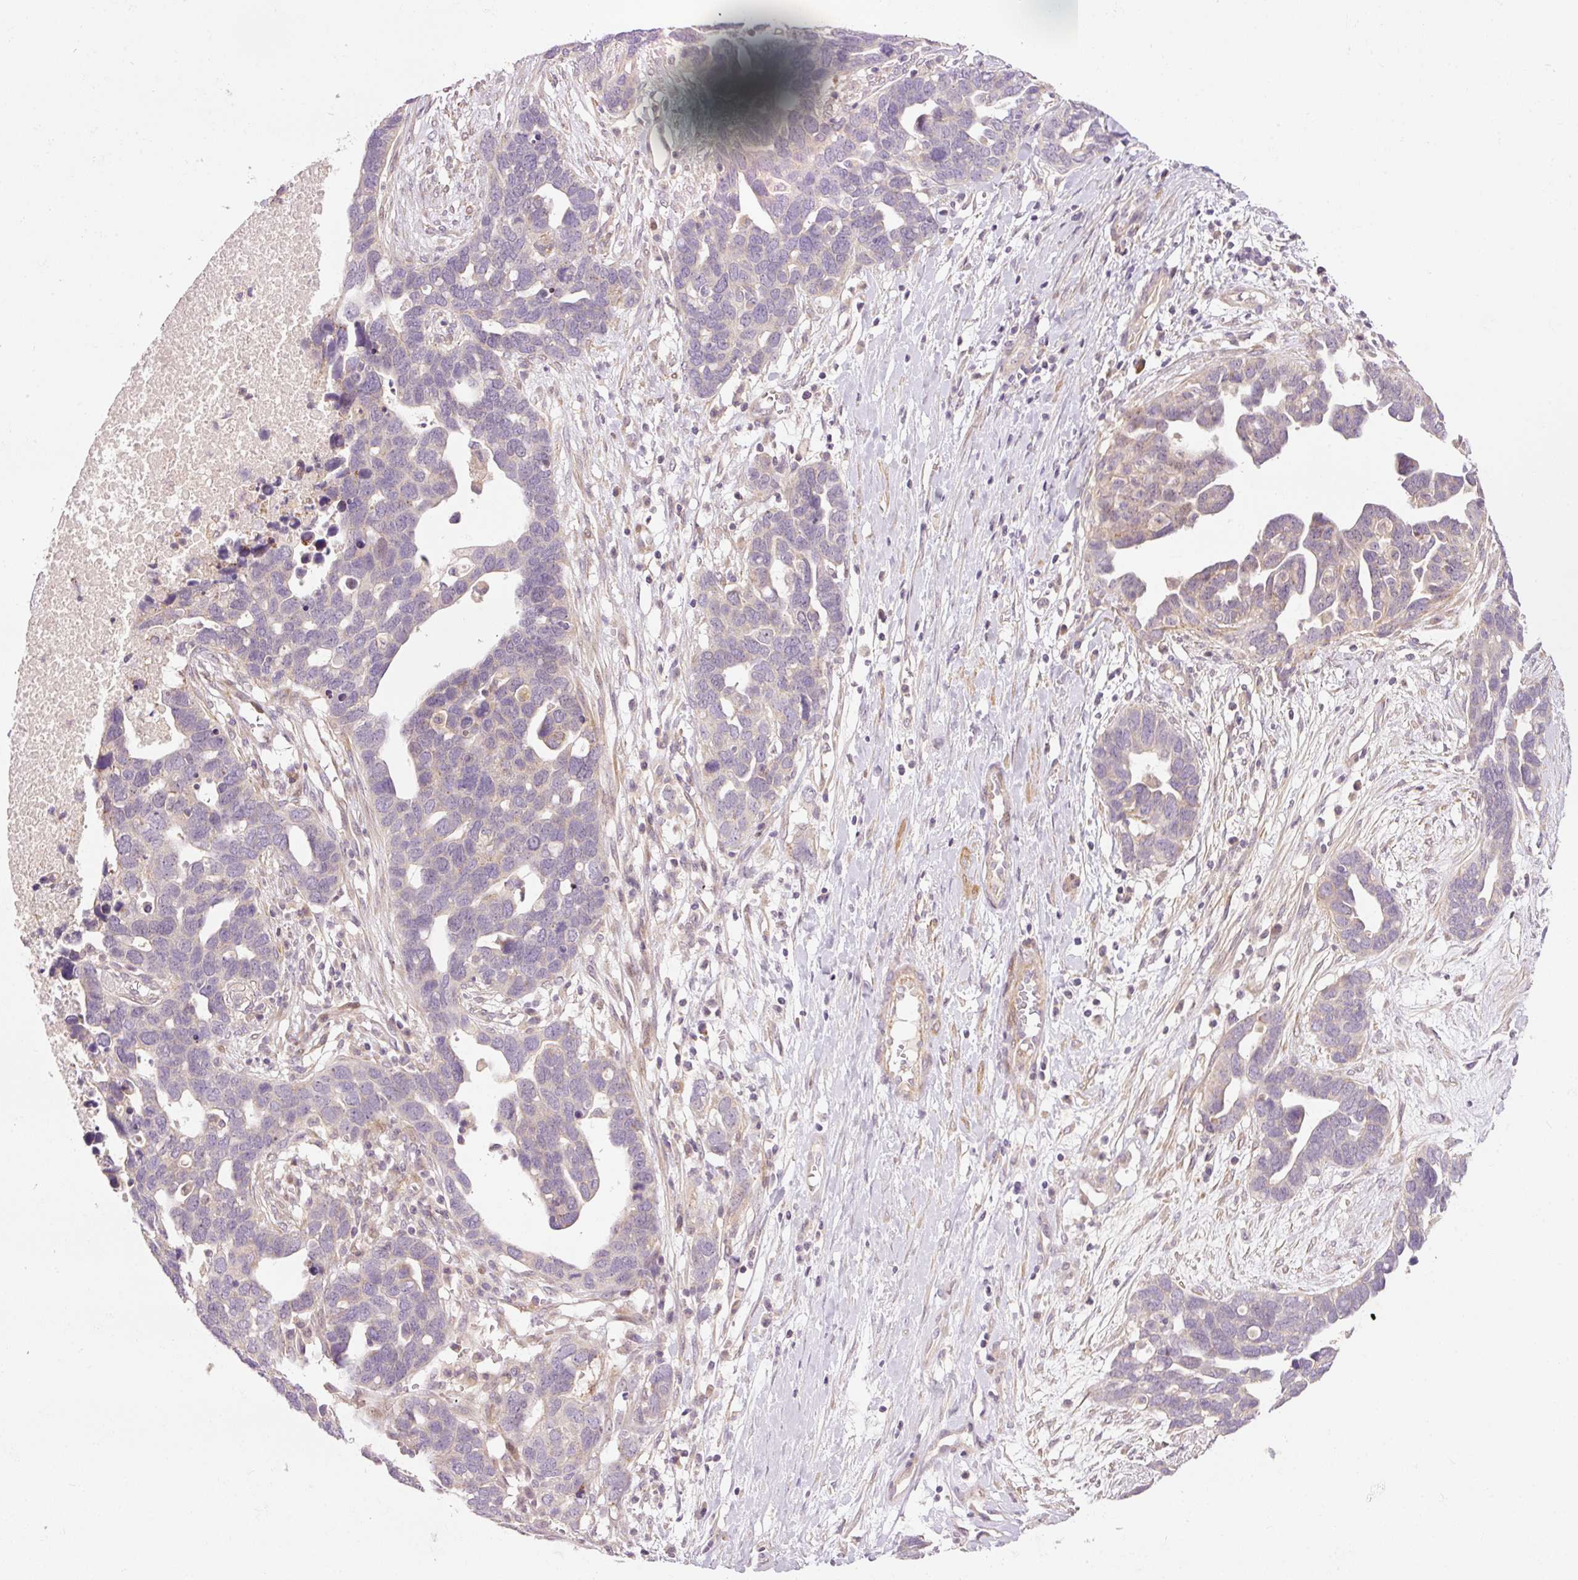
{"staining": {"intensity": "weak", "quantity": "<25%", "location": "cytoplasmic/membranous"}, "tissue": "ovarian cancer", "cell_type": "Tumor cells", "image_type": "cancer", "snomed": [{"axis": "morphology", "description": "Cystadenocarcinoma, serous, NOS"}, {"axis": "topography", "description": "Ovary"}], "caption": "IHC image of neoplastic tissue: serous cystadenocarcinoma (ovarian) stained with DAB (3,3'-diaminobenzidine) exhibits no significant protein staining in tumor cells.", "gene": "SLC29A3", "patient": {"sex": "female", "age": 54}}